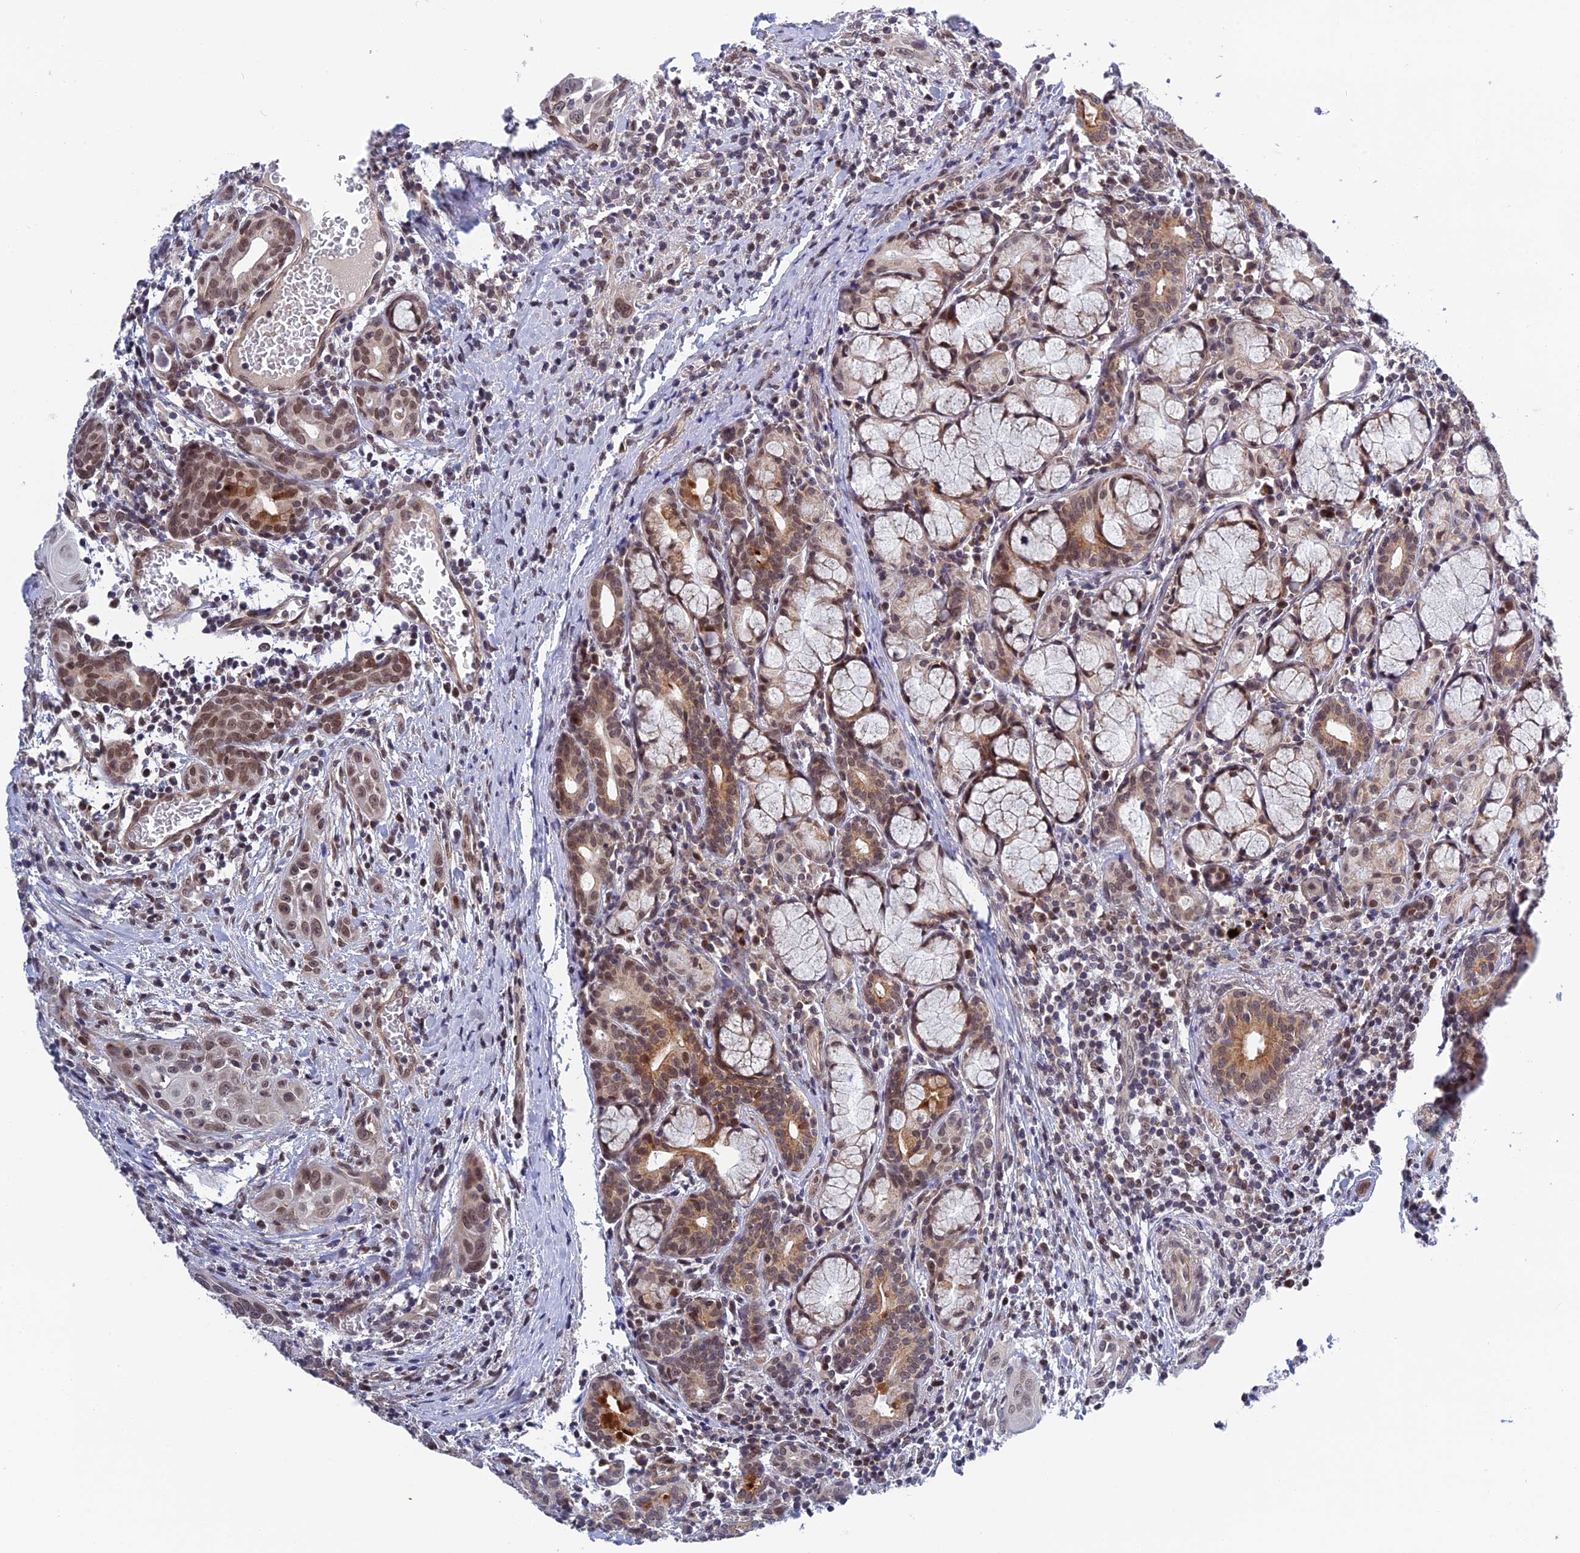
{"staining": {"intensity": "moderate", "quantity": "25%-75%", "location": "nuclear"}, "tissue": "head and neck cancer", "cell_type": "Tumor cells", "image_type": "cancer", "snomed": [{"axis": "morphology", "description": "Squamous cell carcinoma, NOS"}, {"axis": "topography", "description": "Oral tissue"}, {"axis": "topography", "description": "Head-Neck"}], "caption": "Immunohistochemistry (IHC) photomicrograph of head and neck cancer (squamous cell carcinoma) stained for a protein (brown), which reveals medium levels of moderate nuclear staining in approximately 25%-75% of tumor cells.", "gene": "REXO1", "patient": {"sex": "female", "age": 50}}